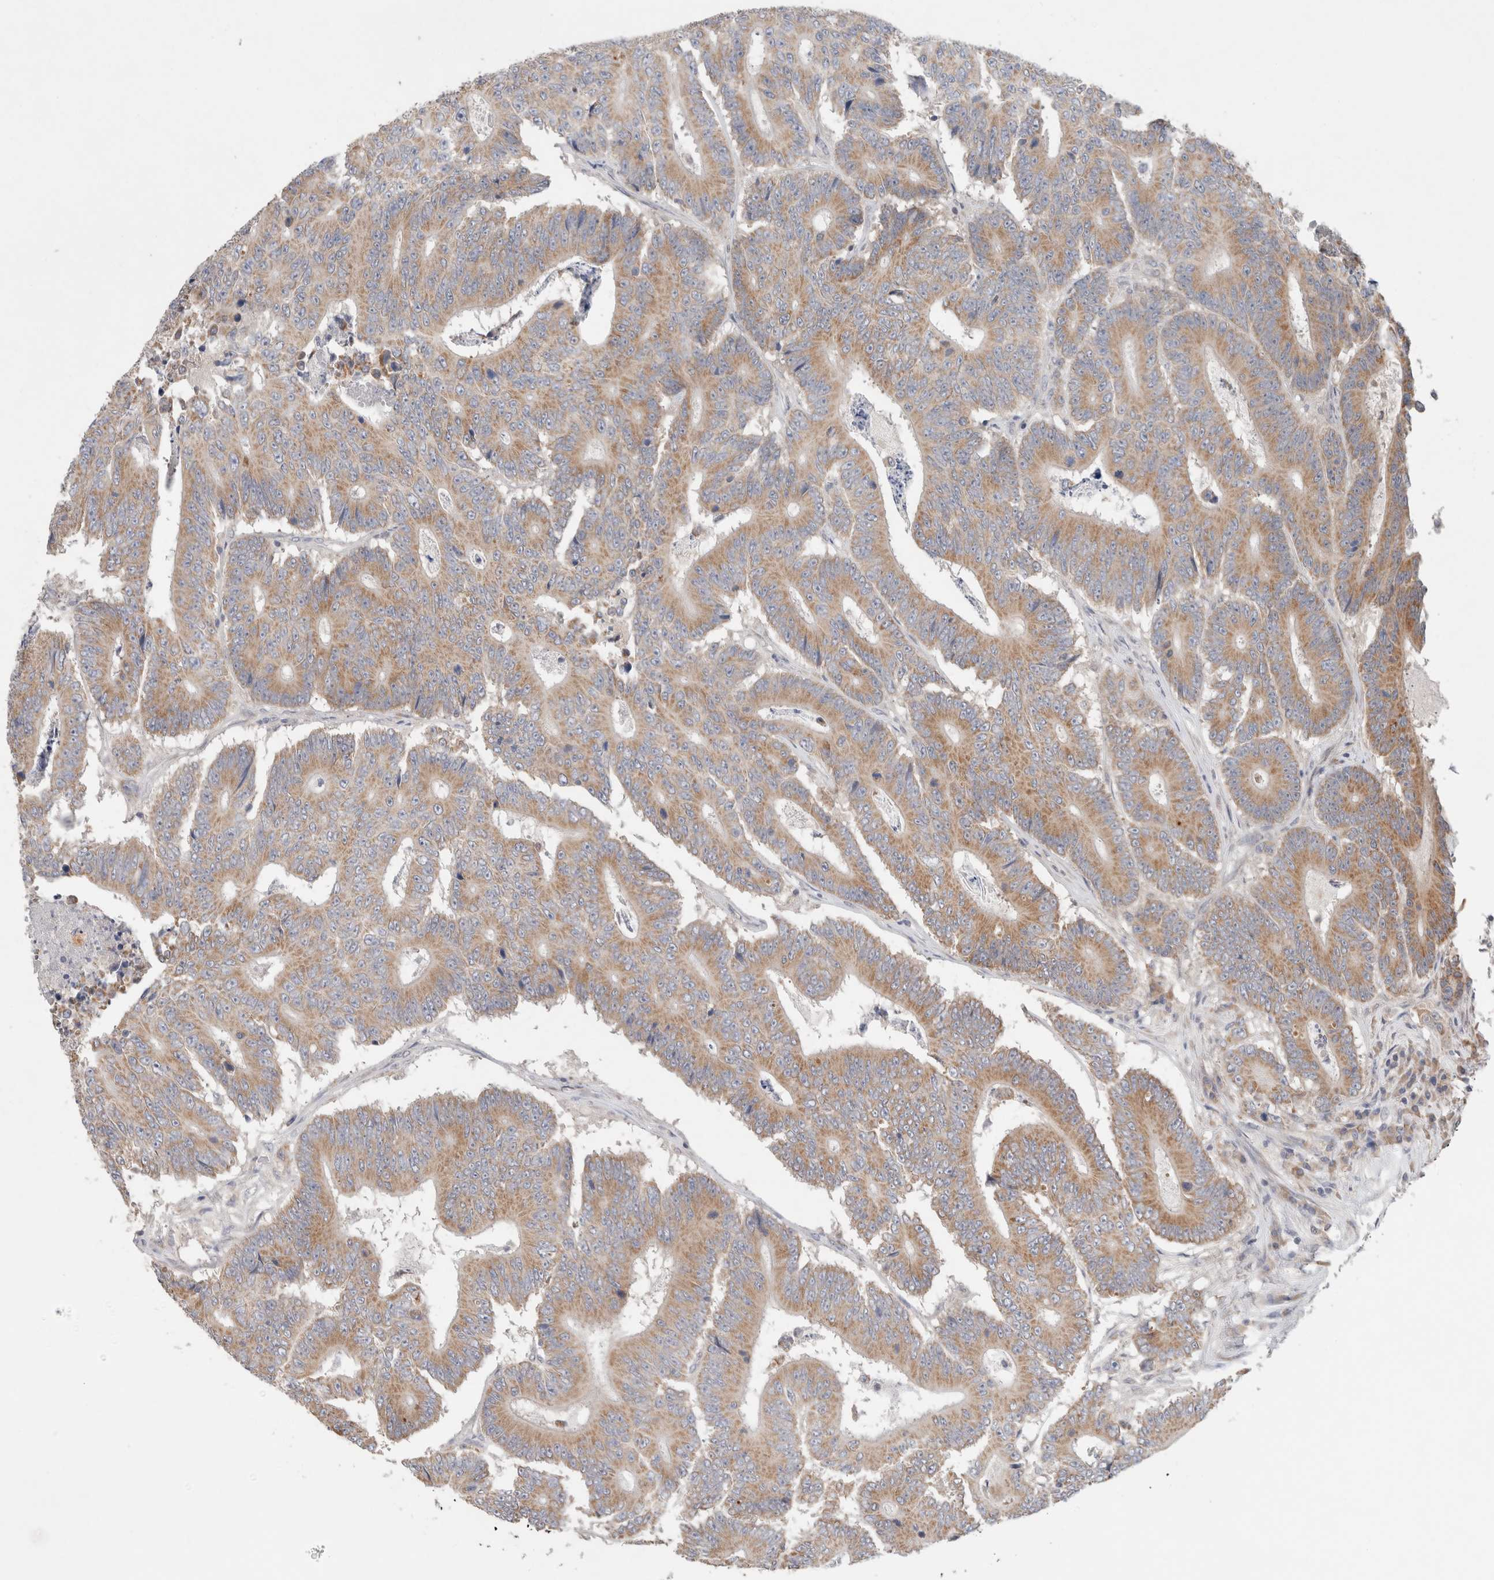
{"staining": {"intensity": "moderate", "quantity": ">75%", "location": "cytoplasmic/membranous"}, "tissue": "colorectal cancer", "cell_type": "Tumor cells", "image_type": "cancer", "snomed": [{"axis": "morphology", "description": "Adenocarcinoma, NOS"}, {"axis": "topography", "description": "Colon"}], "caption": "Immunohistochemical staining of colorectal cancer demonstrates medium levels of moderate cytoplasmic/membranous positivity in approximately >75% of tumor cells. (IHC, brightfield microscopy, high magnification).", "gene": "ERI3", "patient": {"sex": "male", "age": 83}}